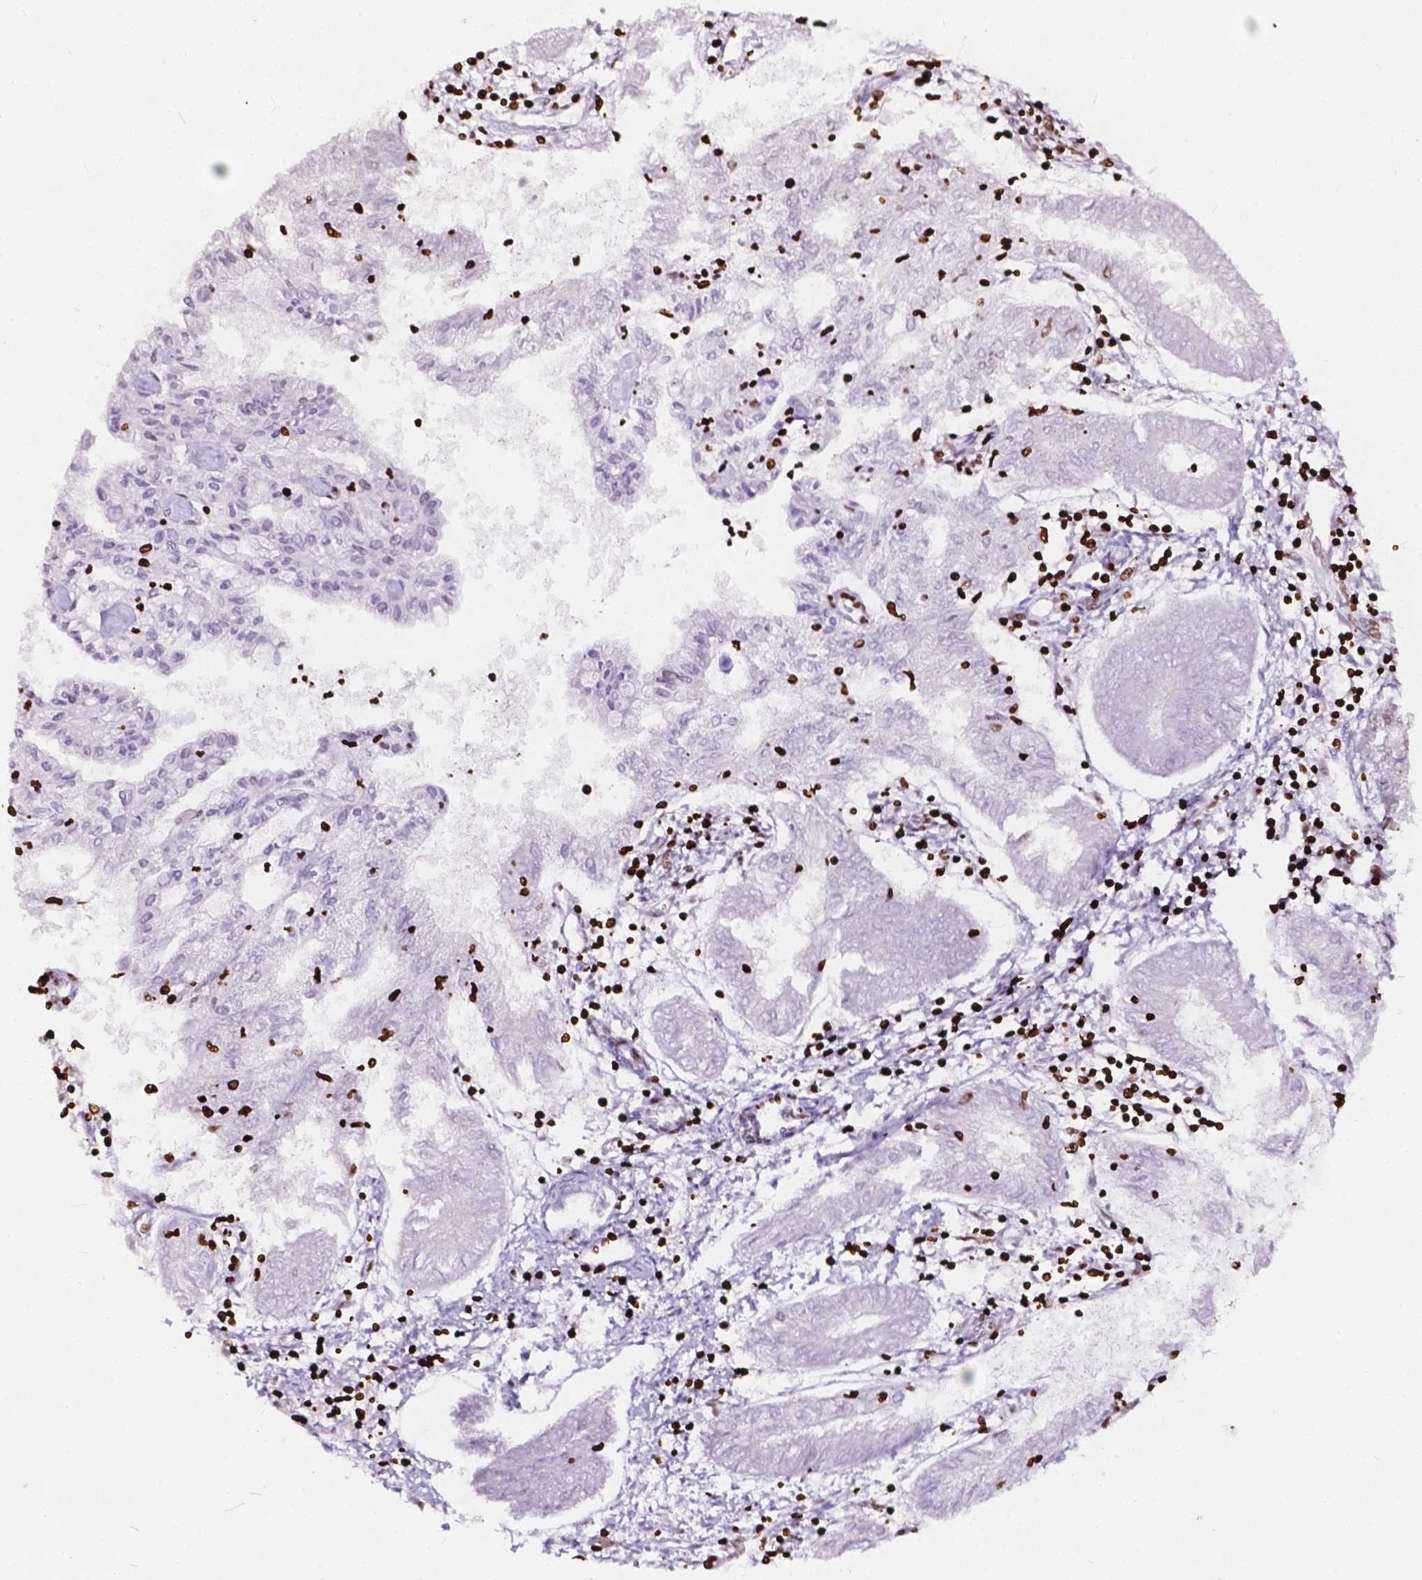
{"staining": {"intensity": "moderate", "quantity": "<25%", "location": "nuclear"}, "tissue": "endometrial cancer", "cell_type": "Tumor cells", "image_type": "cancer", "snomed": [{"axis": "morphology", "description": "Adenocarcinoma, NOS"}, {"axis": "topography", "description": "Endometrium"}], "caption": "Brown immunohistochemical staining in endometrial adenocarcinoma reveals moderate nuclear staining in approximately <25% of tumor cells.", "gene": "CBY3", "patient": {"sex": "female", "age": 68}}